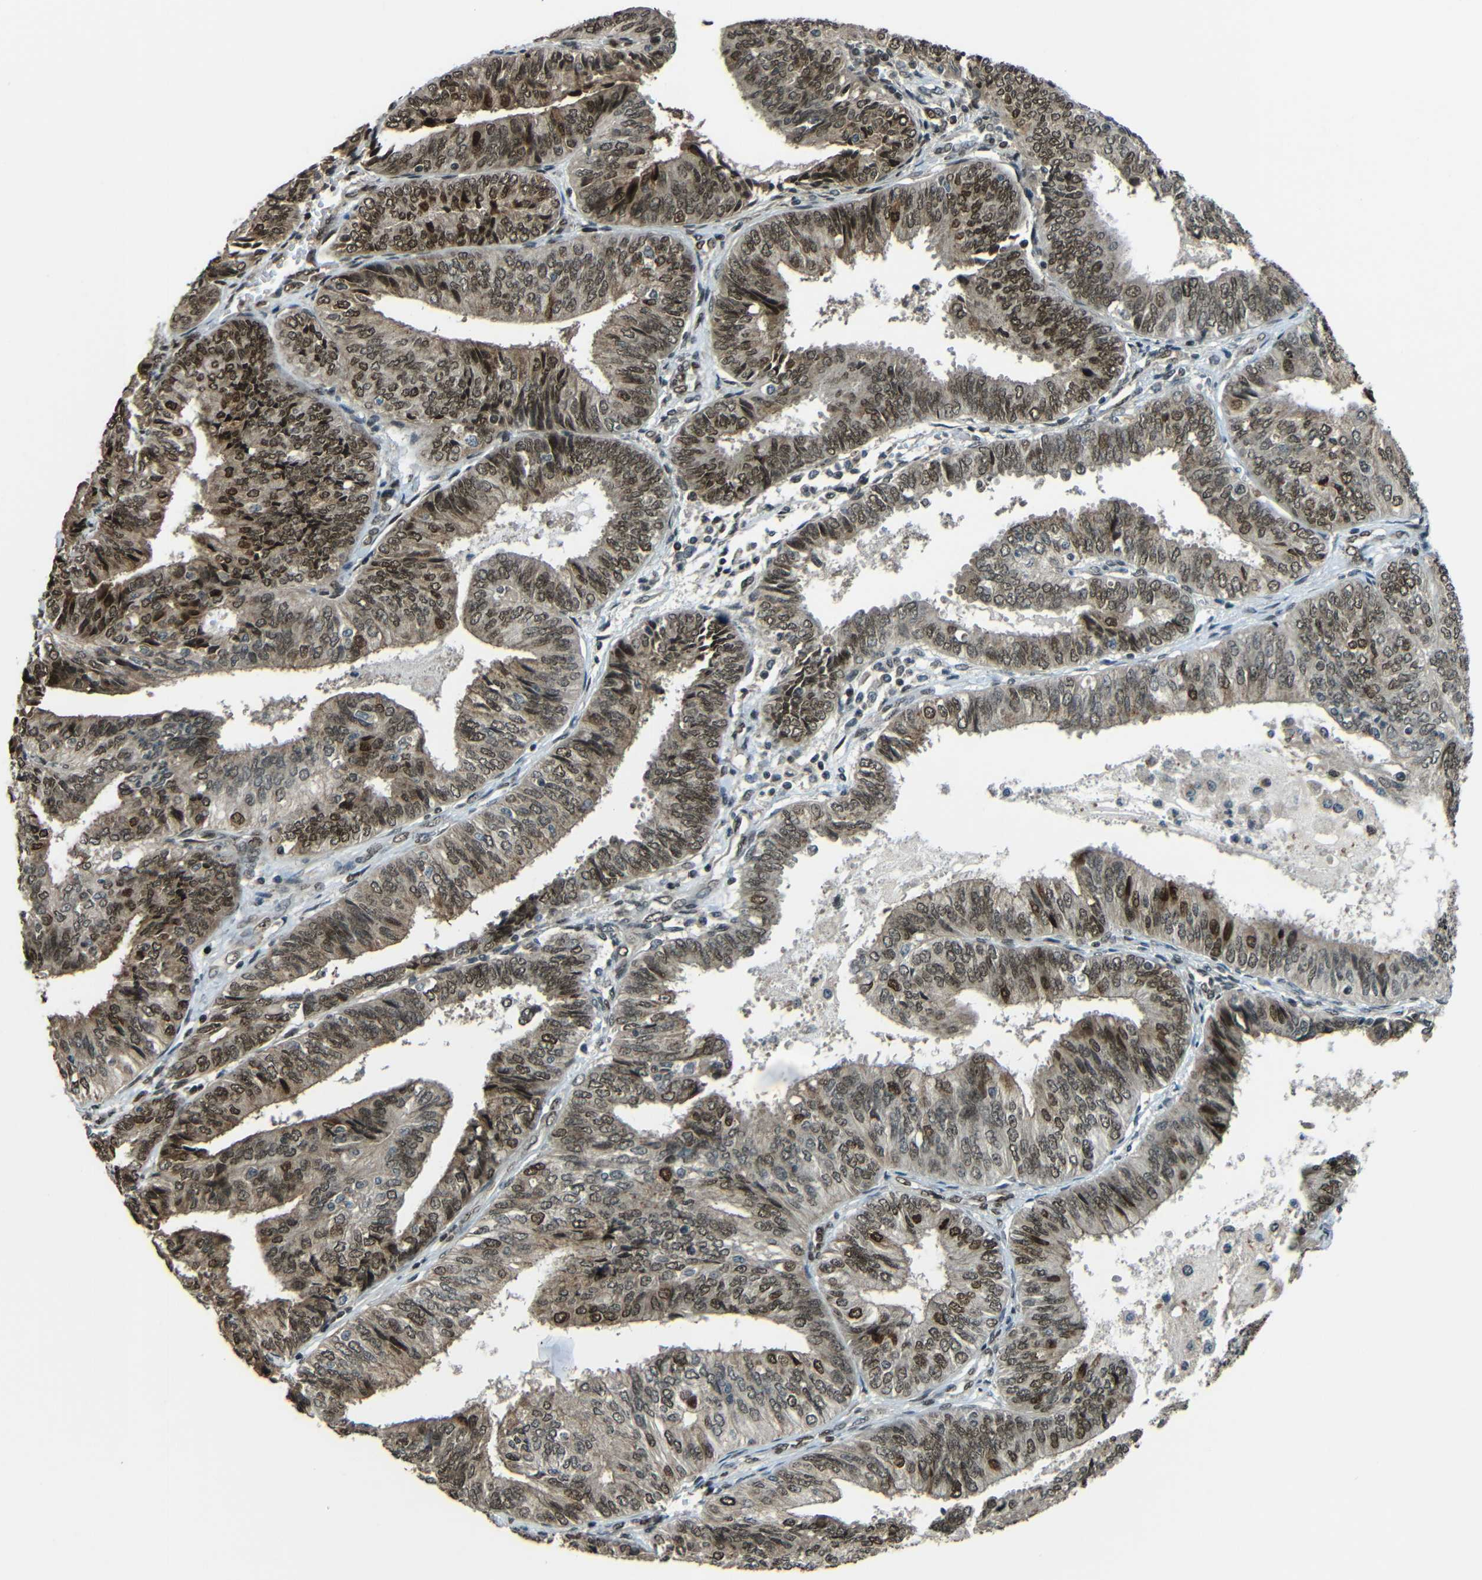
{"staining": {"intensity": "moderate", "quantity": "25%-75%", "location": "nuclear"}, "tissue": "endometrial cancer", "cell_type": "Tumor cells", "image_type": "cancer", "snomed": [{"axis": "morphology", "description": "Adenocarcinoma, NOS"}, {"axis": "topography", "description": "Endometrium"}], "caption": "Tumor cells demonstrate medium levels of moderate nuclear expression in approximately 25%-75% of cells in adenocarcinoma (endometrial).", "gene": "PSIP1", "patient": {"sex": "female", "age": 58}}